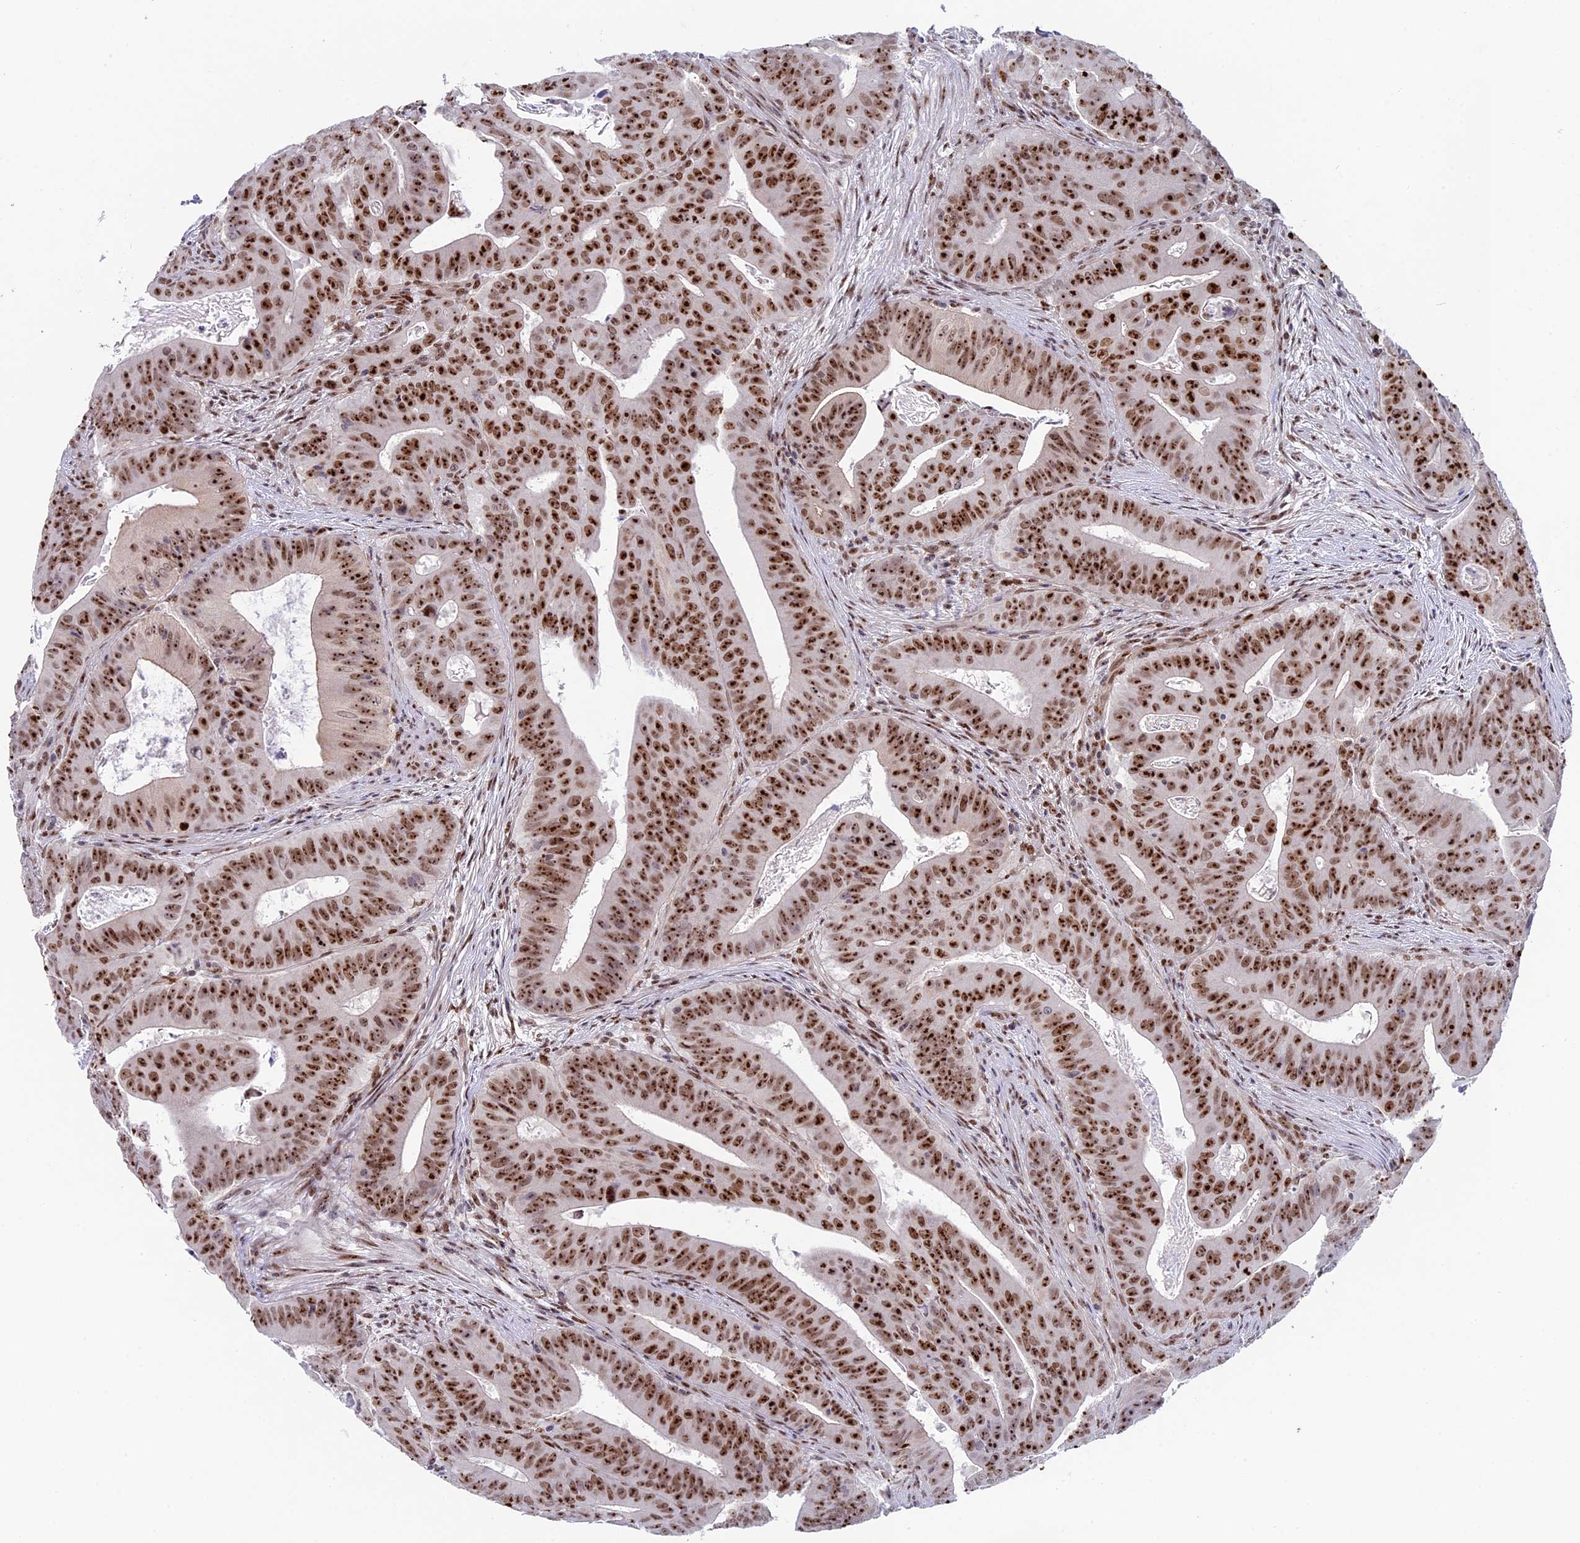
{"staining": {"intensity": "strong", "quantity": ">75%", "location": "nuclear"}, "tissue": "colorectal cancer", "cell_type": "Tumor cells", "image_type": "cancer", "snomed": [{"axis": "morphology", "description": "Adenocarcinoma, NOS"}, {"axis": "topography", "description": "Rectum"}], "caption": "Tumor cells display high levels of strong nuclear expression in approximately >75% of cells in human colorectal cancer.", "gene": "CCDC86", "patient": {"sex": "female", "age": 75}}